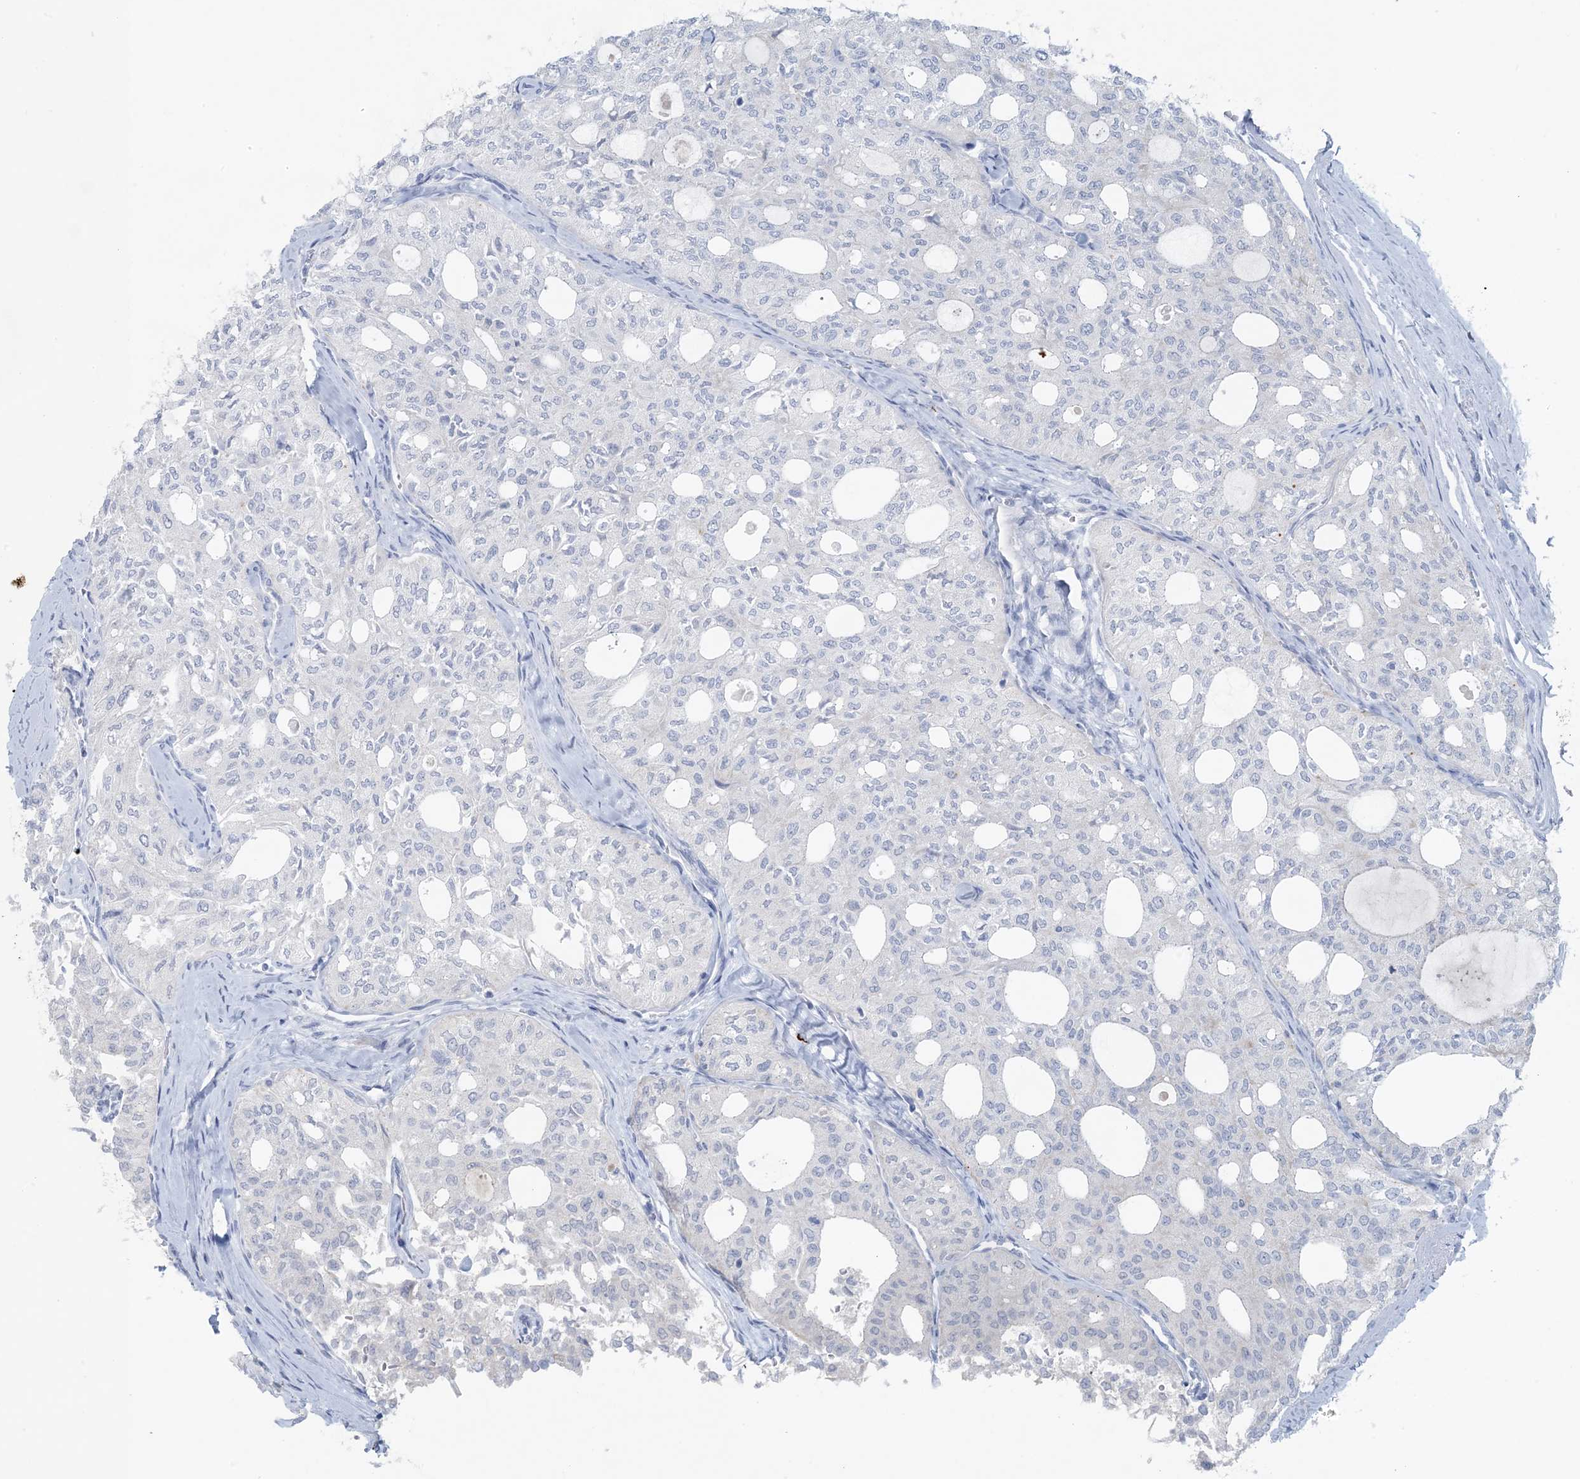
{"staining": {"intensity": "negative", "quantity": "none", "location": "none"}, "tissue": "thyroid cancer", "cell_type": "Tumor cells", "image_type": "cancer", "snomed": [{"axis": "morphology", "description": "Follicular adenoma carcinoma, NOS"}, {"axis": "topography", "description": "Thyroid gland"}], "caption": "Immunohistochemistry of human follicular adenoma carcinoma (thyroid) exhibits no staining in tumor cells.", "gene": "GABRG1", "patient": {"sex": "male", "age": 75}}